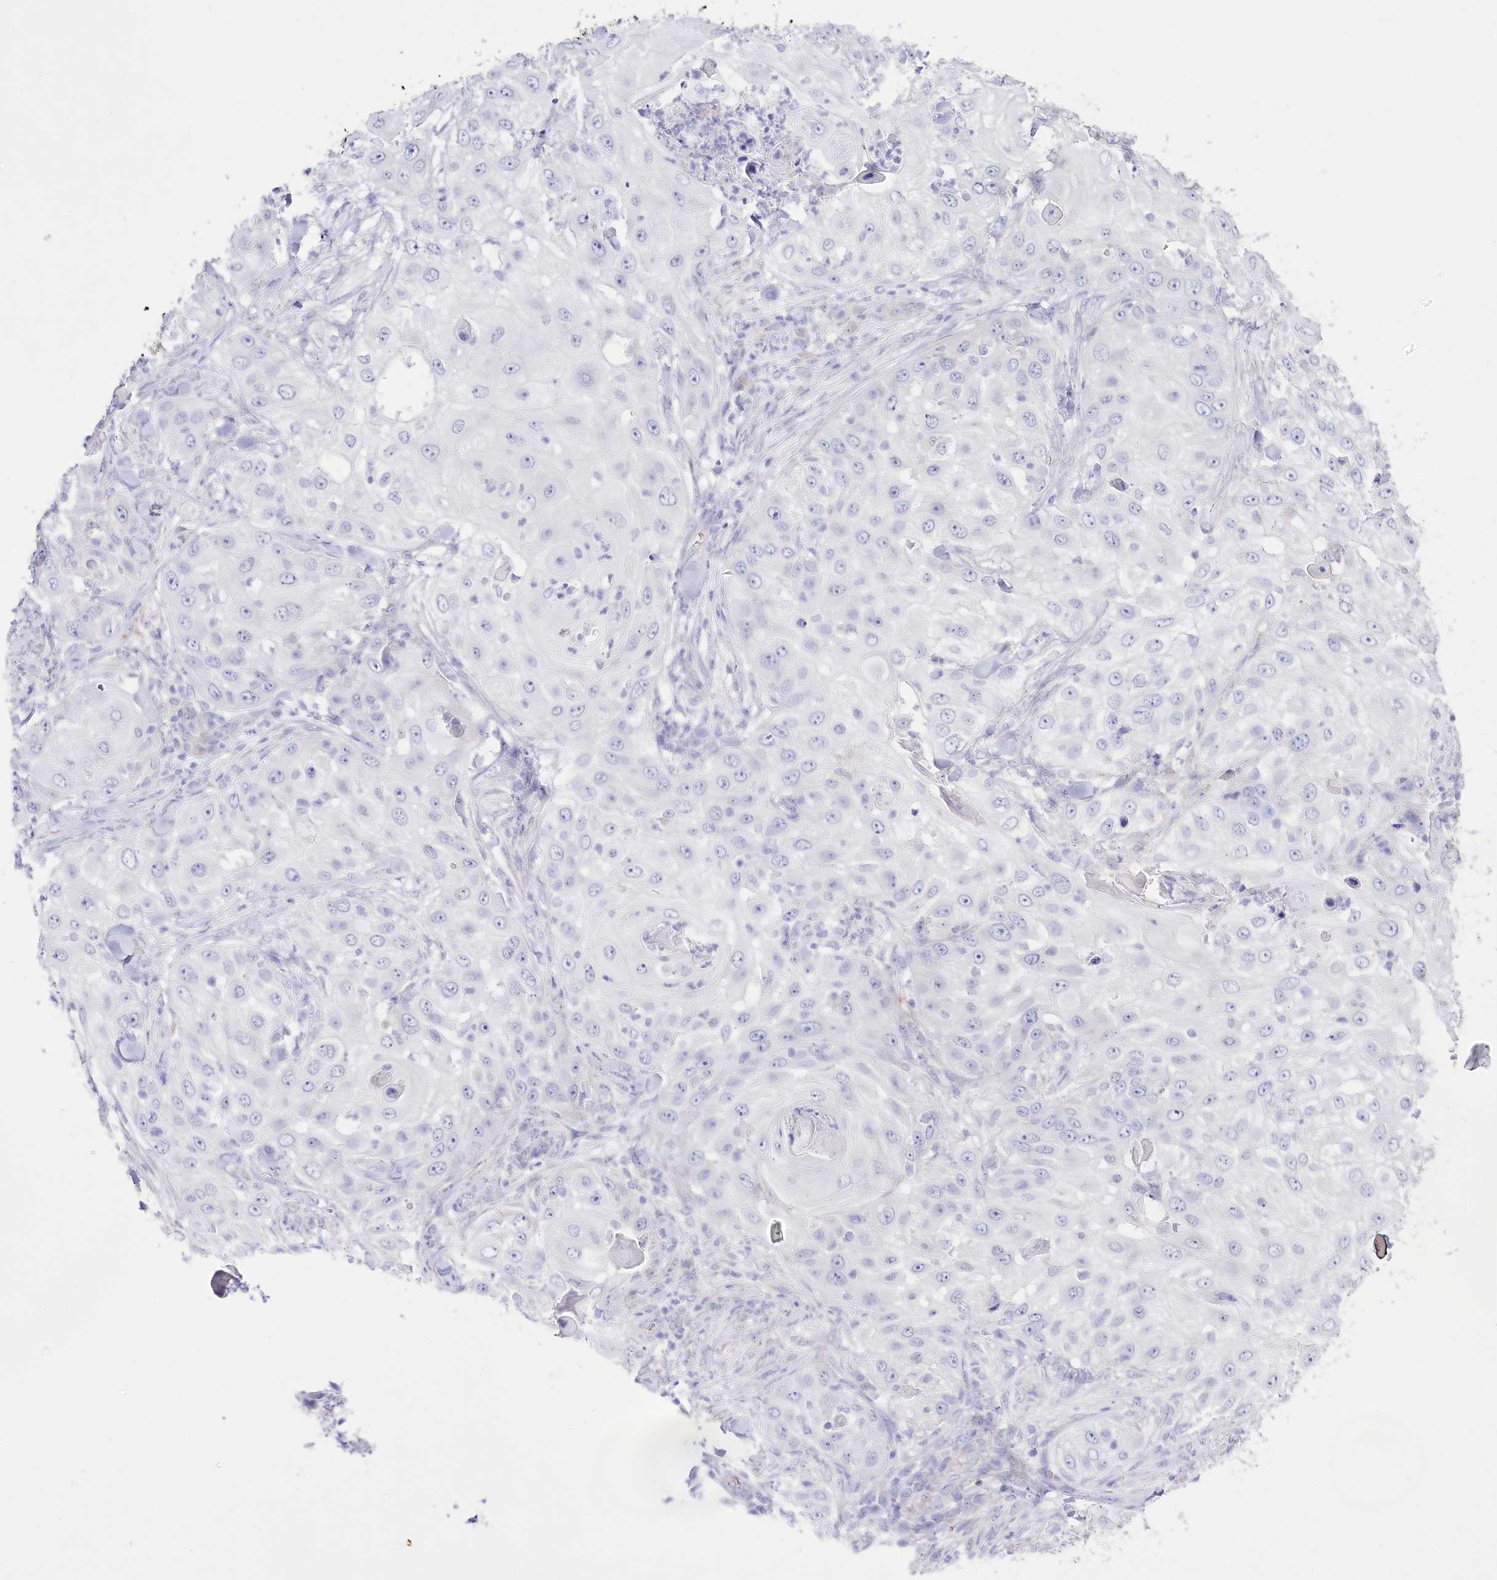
{"staining": {"intensity": "negative", "quantity": "none", "location": "none"}, "tissue": "skin cancer", "cell_type": "Tumor cells", "image_type": "cancer", "snomed": [{"axis": "morphology", "description": "Squamous cell carcinoma, NOS"}, {"axis": "topography", "description": "Skin"}], "caption": "High power microscopy histopathology image of an immunohistochemistry histopathology image of squamous cell carcinoma (skin), revealing no significant positivity in tumor cells. Brightfield microscopy of IHC stained with DAB (3,3'-diaminobenzidine) (brown) and hematoxylin (blue), captured at high magnification.", "gene": "SLC39A10", "patient": {"sex": "female", "age": 44}}